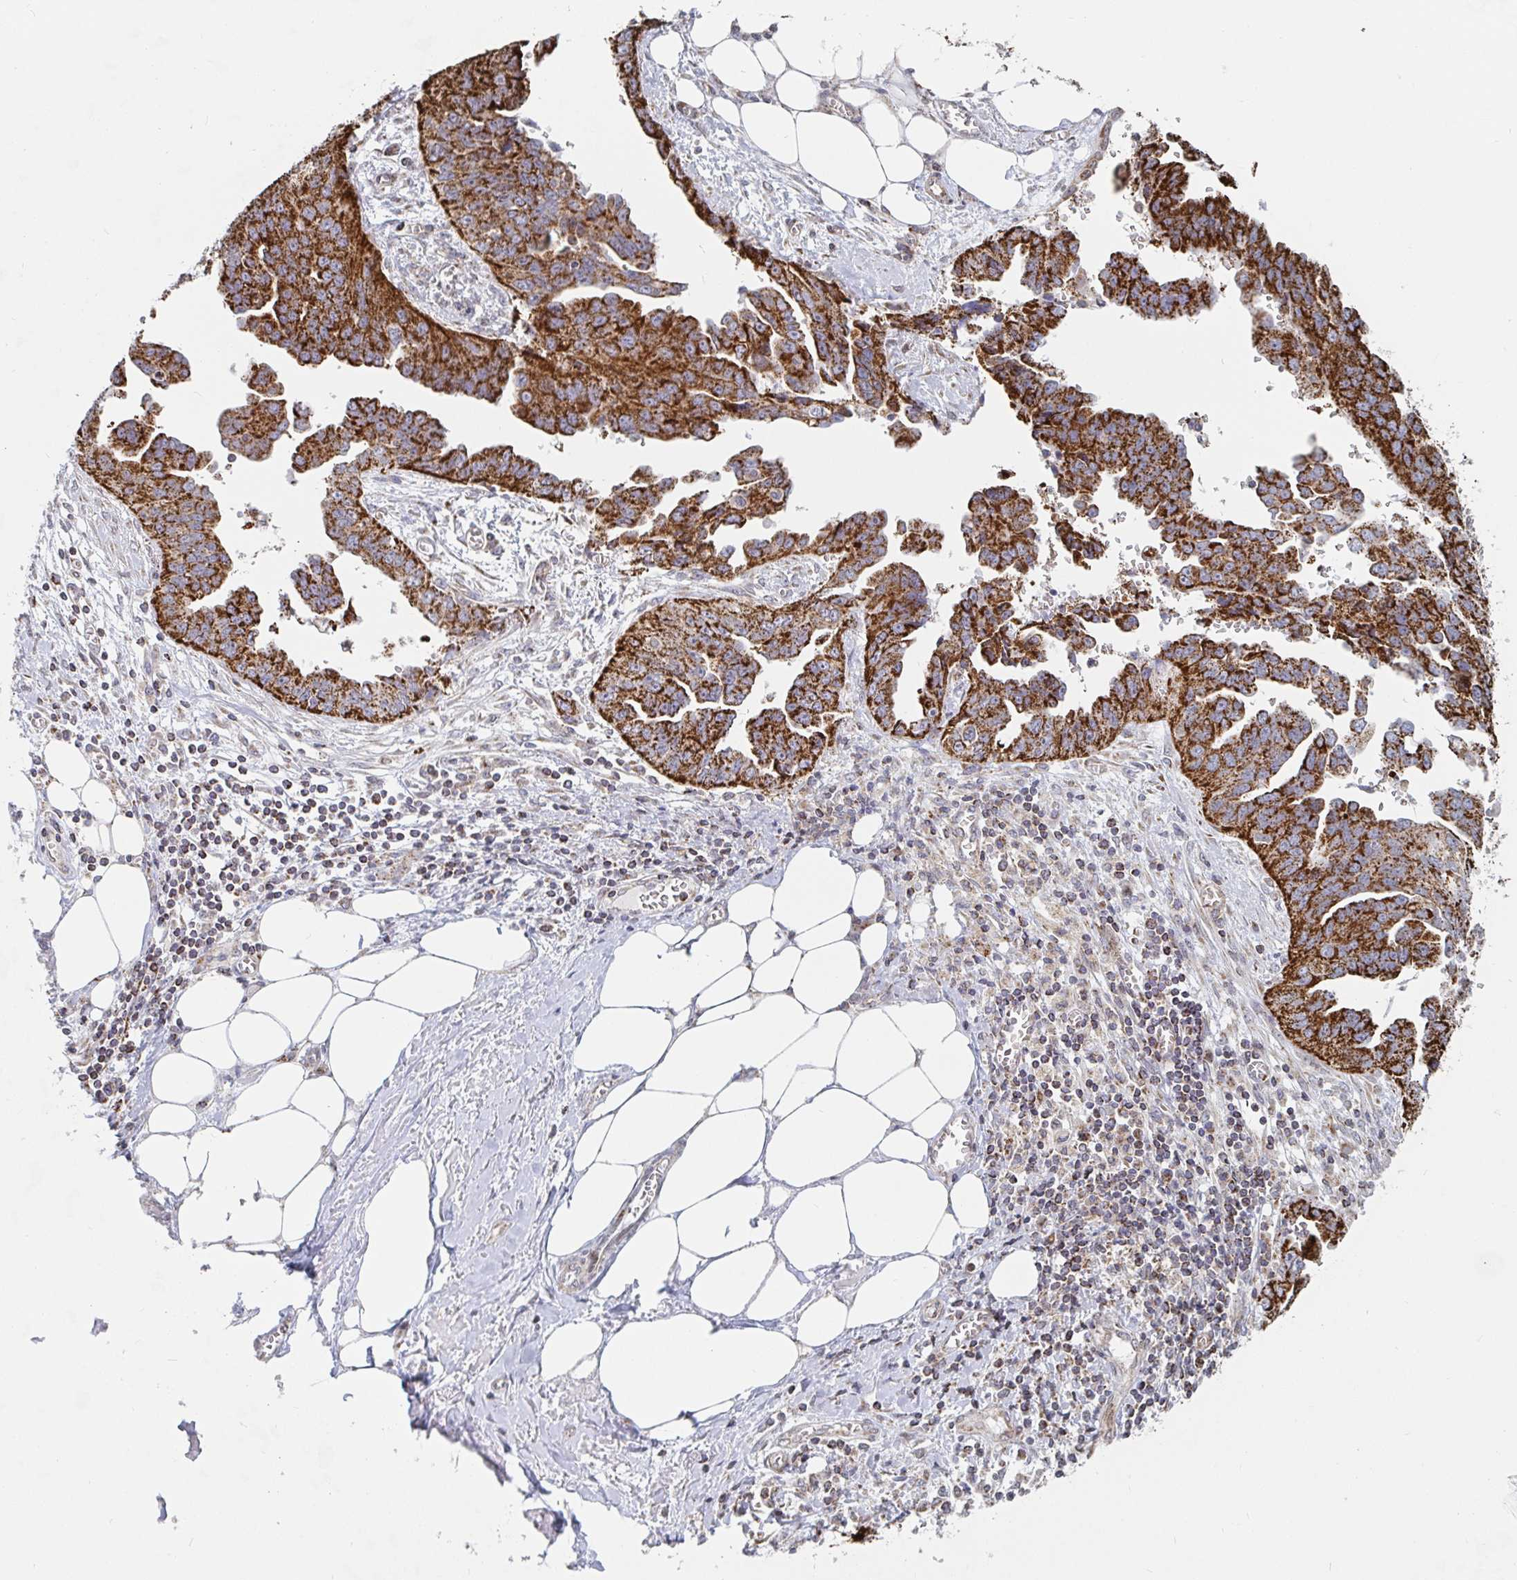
{"staining": {"intensity": "strong", "quantity": ">75%", "location": "cytoplasmic/membranous"}, "tissue": "ovarian cancer", "cell_type": "Tumor cells", "image_type": "cancer", "snomed": [{"axis": "morphology", "description": "Cystadenocarcinoma, serous, NOS"}, {"axis": "topography", "description": "Ovary"}], "caption": "Human ovarian cancer (serous cystadenocarcinoma) stained with a protein marker reveals strong staining in tumor cells.", "gene": "STARD8", "patient": {"sex": "female", "age": 75}}